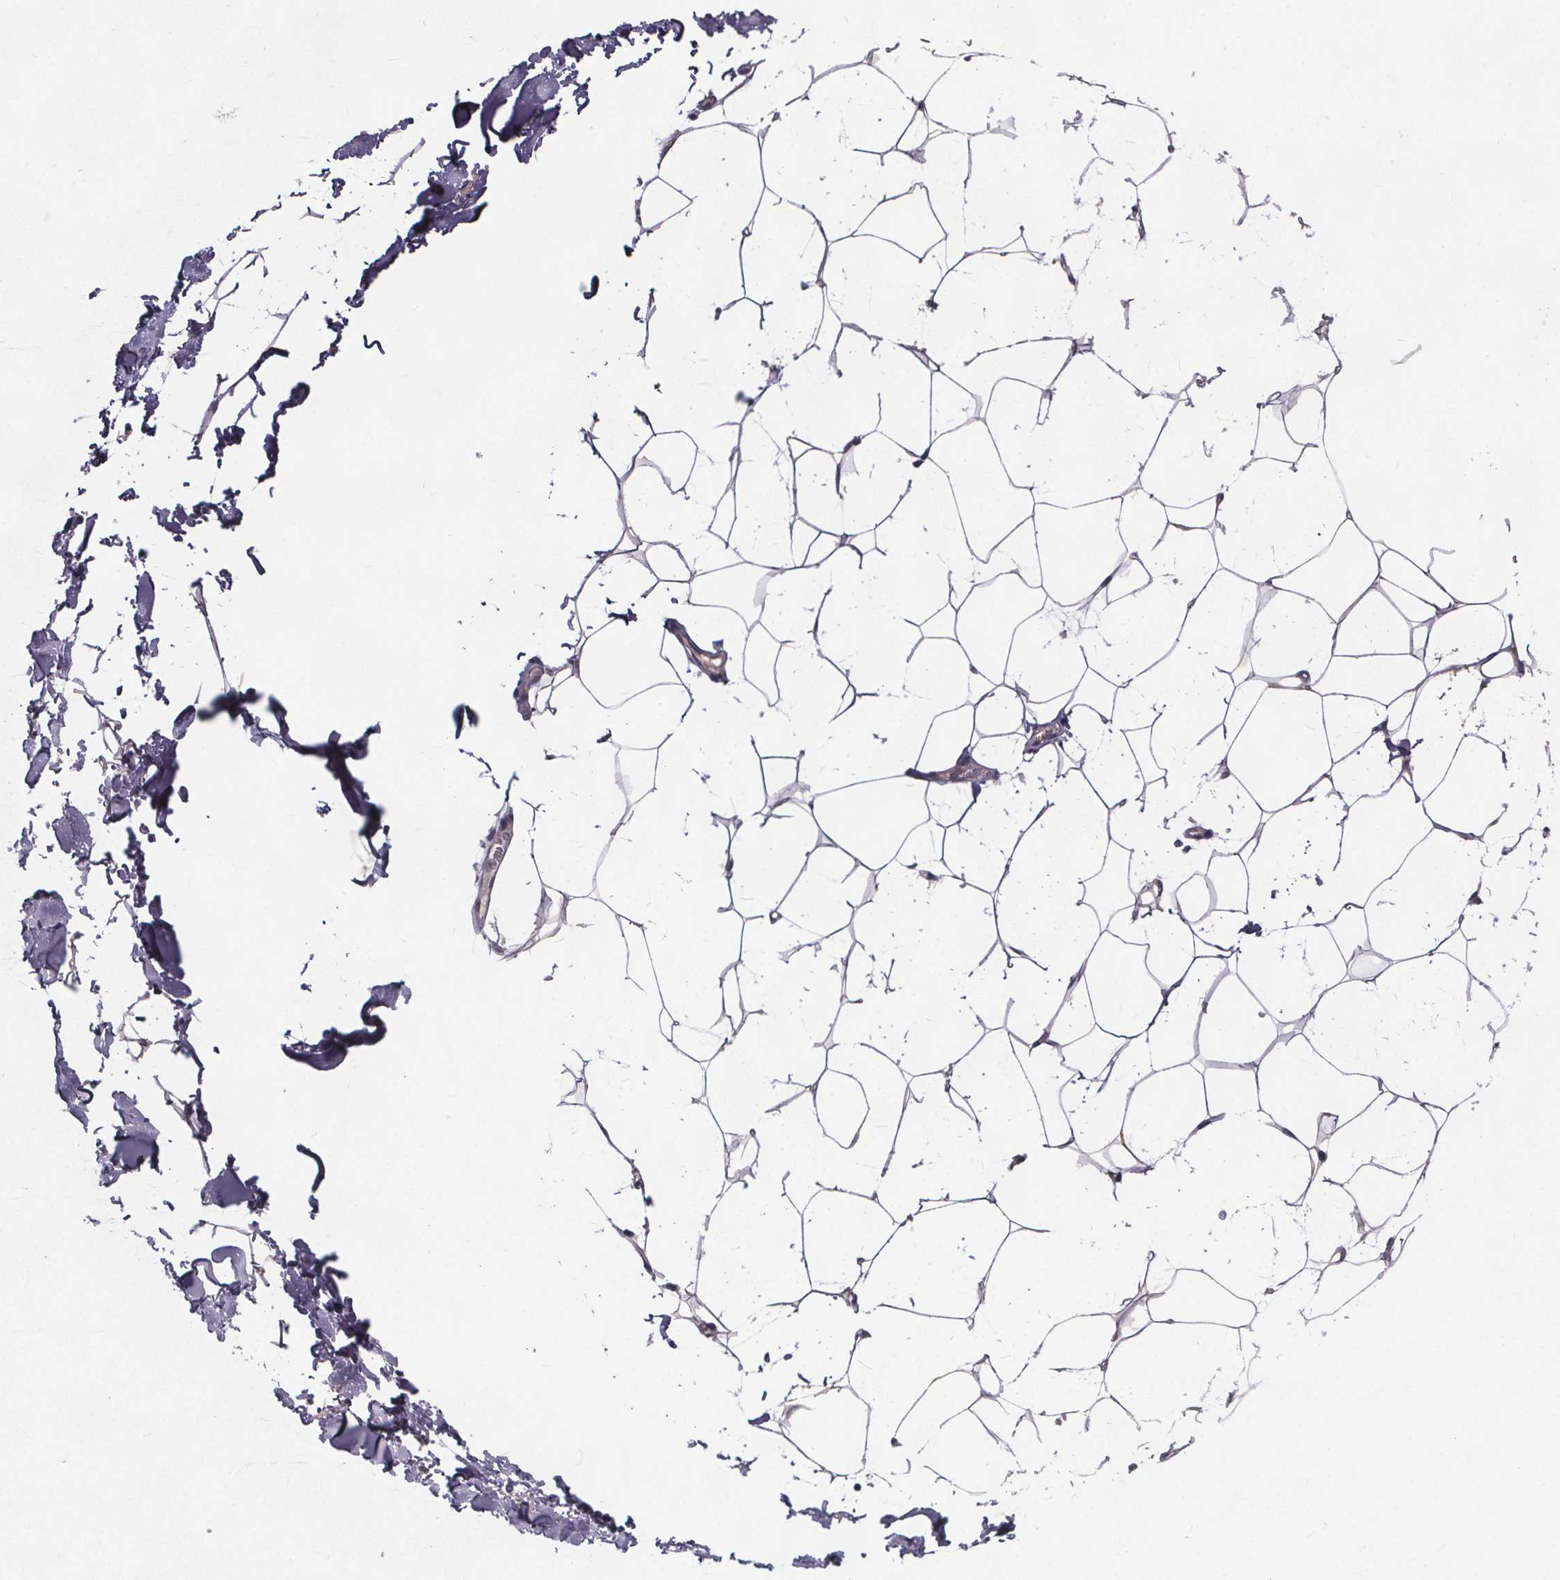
{"staining": {"intensity": "negative", "quantity": "none", "location": "none"}, "tissue": "breast", "cell_type": "Adipocytes", "image_type": "normal", "snomed": [{"axis": "morphology", "description": "Normal tissue, NOS"}, {"axis": "topography", "description": "Breast"}], "caption": "IHC of unremarkable human breast shows no positivity in adipocytes. The staining is performed using DAB brown chromogen with nuclei counter-stained in using hematoxylin.", "gene": "FAM181B", "patient": {"sex": "female", "age": 32}}